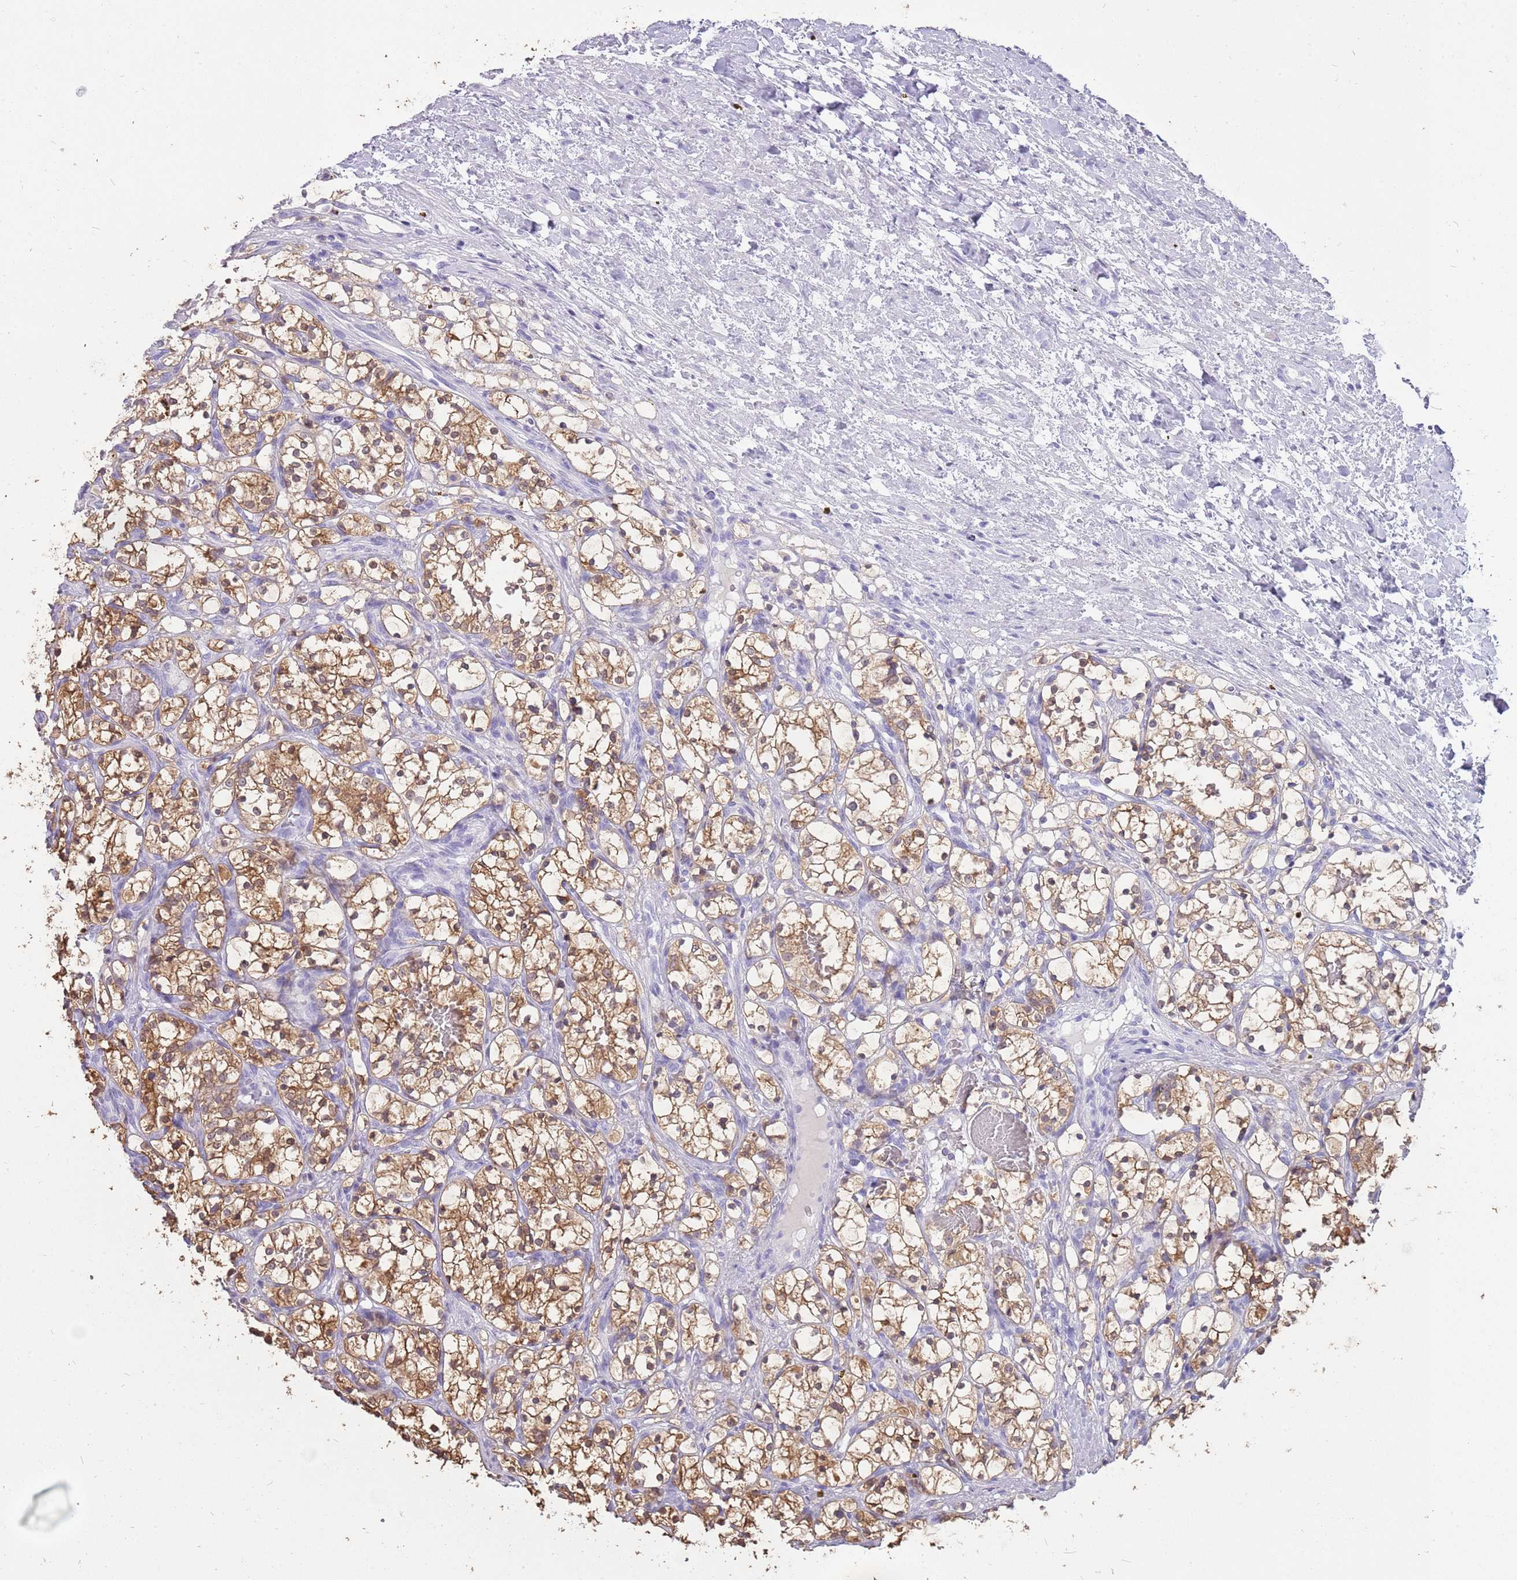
{"staining": {"intensity": "moderate", "quantity": ">75%", "location": "cytoplasmic/membranous,nuclear"}, "tissue": "renal cancer", "cell_type": "Tumor cells", "image_type": "cancer", "snomed": [{"axis": "morphology", "description": "Adenocarcinoma, NOS"}, {"axis": "topography", "description": "Kidney"}], "caption": "This is a photomicrograph of IHC staining of renal cancer (adenocarcinoma), which shows moderate staining in the cytoplasmic/membranous and nuclear of tumor cells.", "gene": "NBPF3", "patient": {"sex": "female", "age": 69}}